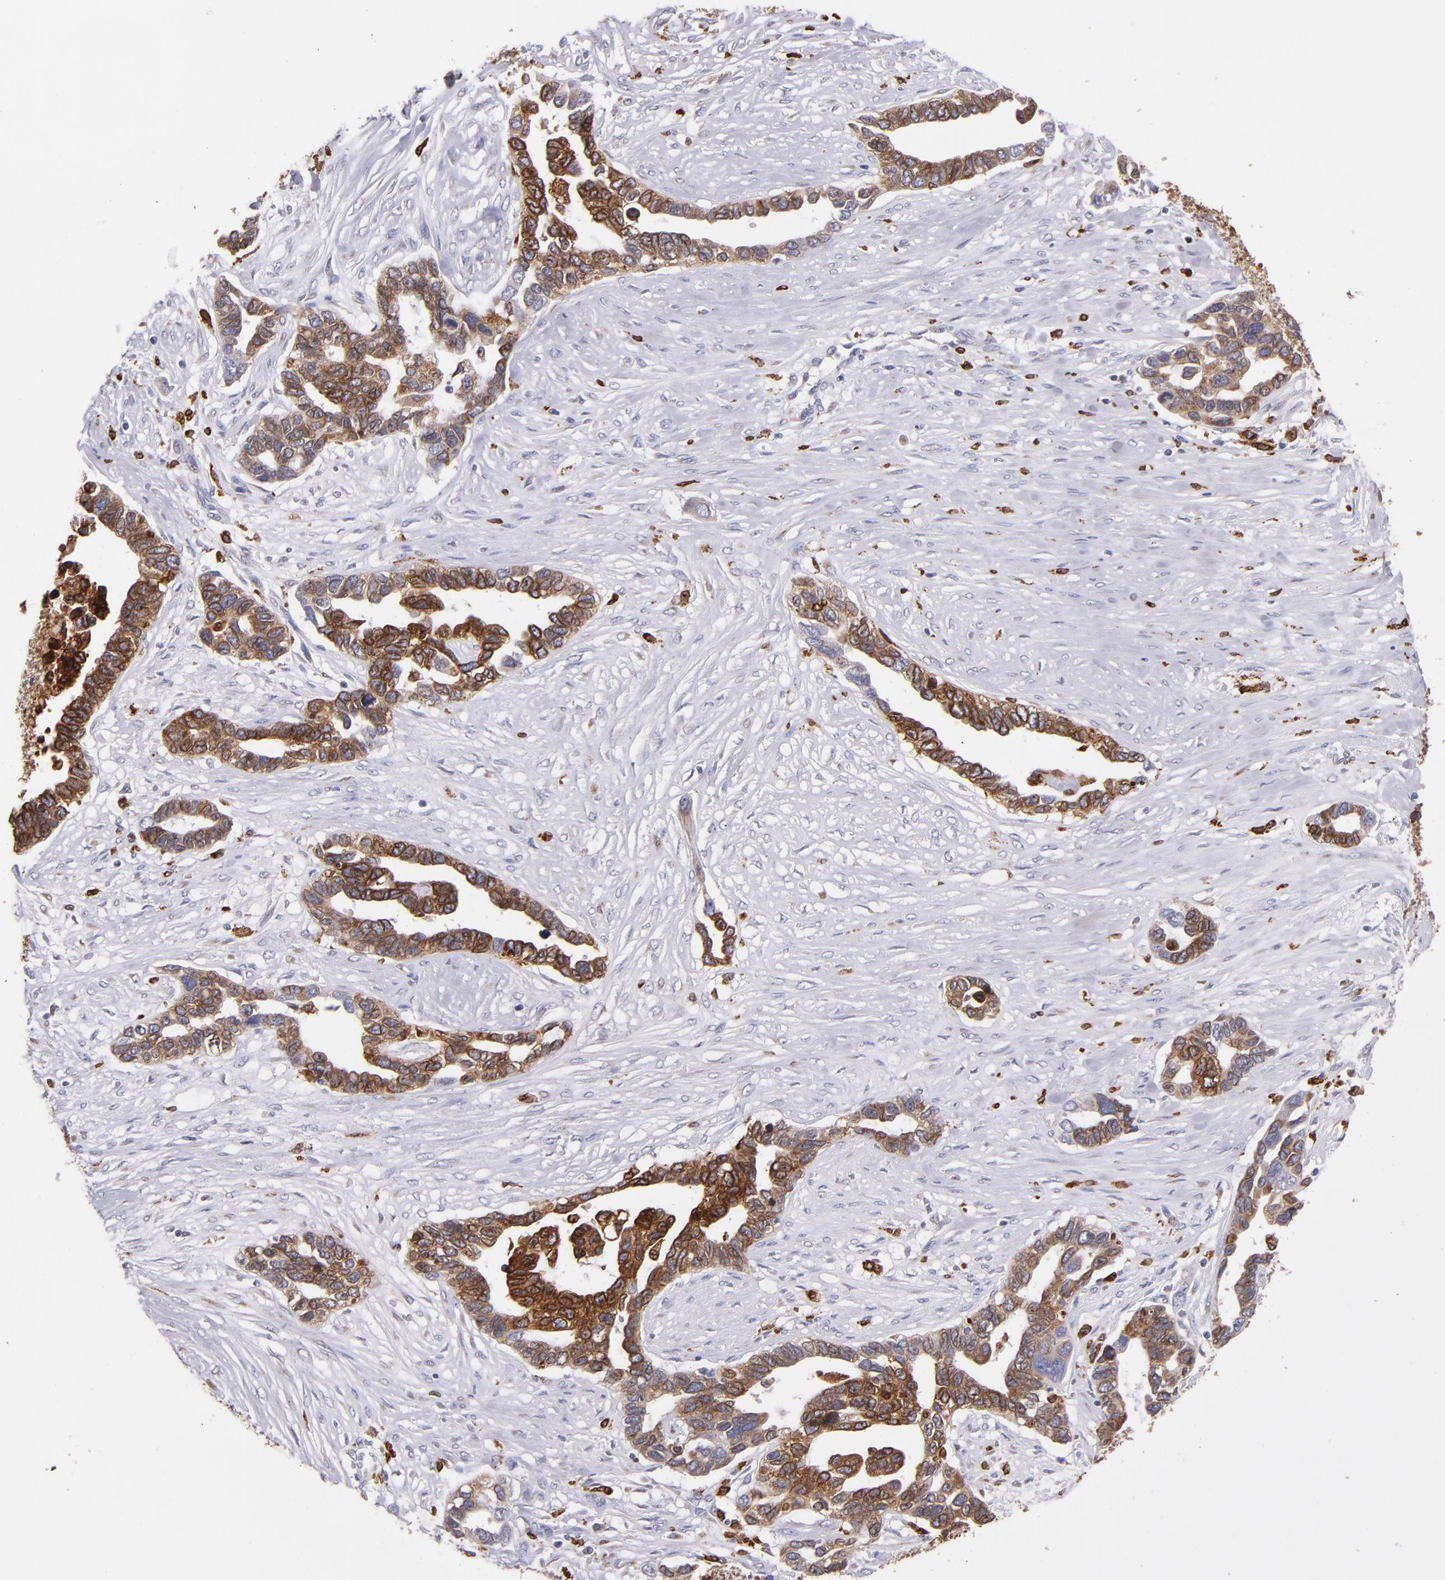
{"staining": {"intensity": "strong", "quantity": ">75%", "location": "cytoplasmic/membranous"}, "tissue": "ovarian cancer", "cell_type": "Tumor cells", "image_type": "cancer", "snomed": [{"axis": "morphology", "description": "Cystadenocarcinoma, serous, NOS"}, {"axis": "topography", "description": "Ovary"}], "caption": "Protein analysis of serous cystadenocarcinoma (ovarian) tissue demonstrates strong cytoplasmic/membranous expression in about >75% of tumor cells. (IHC, brightfield microscopy, high magnification).", "gene": "PTGS1", "patient": {"sex": "female", "age": 54}}